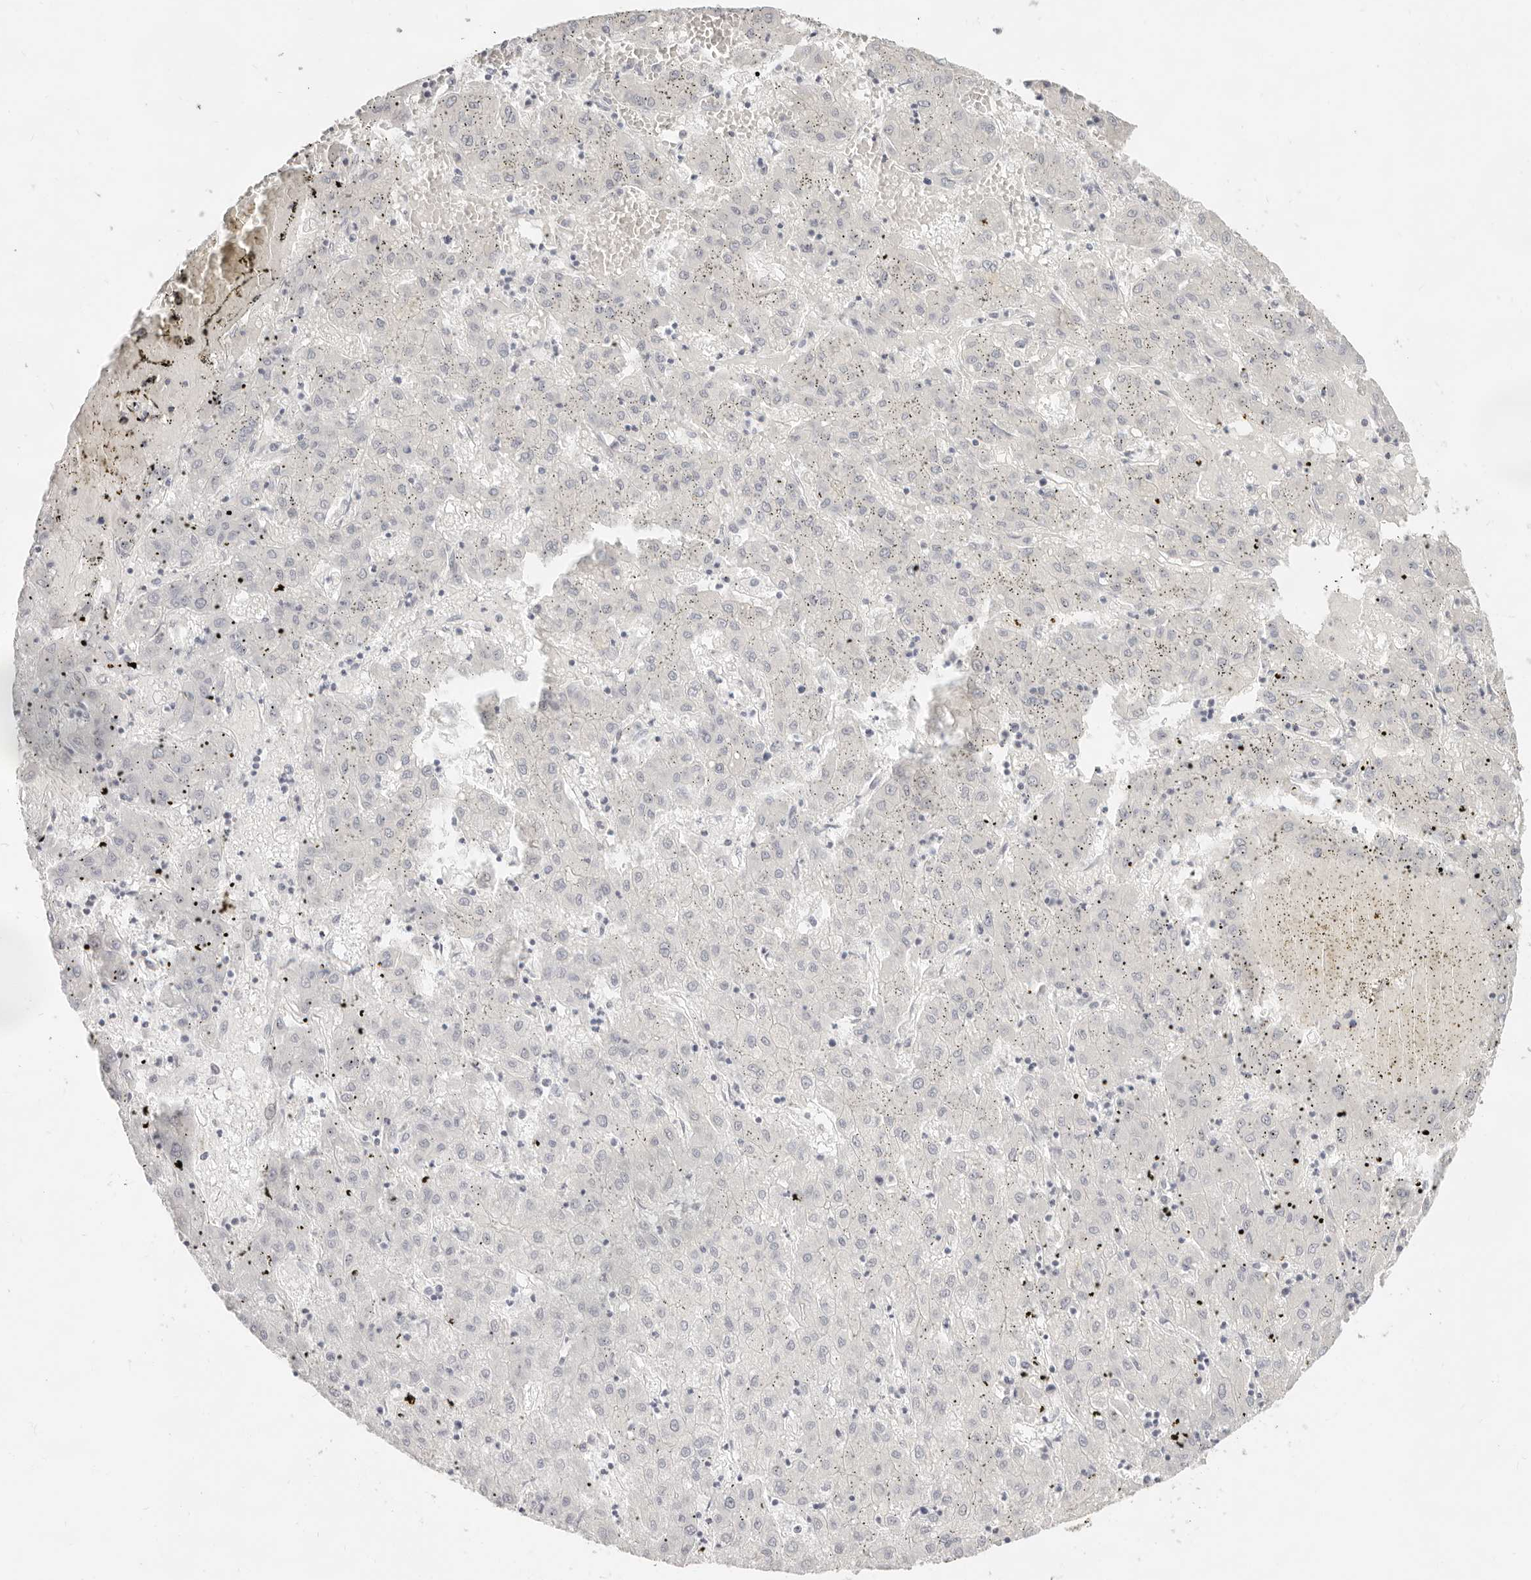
{"staining": {"intensity": "negative", "quantity": "none", "location": "none"}, "tissue": "liver cancer", "cell_type": "Tumor cells", "image_type": "cancer", "snomed": [{"axis": "morphology", "description": "Carcinoma, Hepatocellular, NOS"}, {"axis": "topography", "description": "Liver"}], "caption": "IHC of human hepatocellular carcinoma (liver) displays no expression in tumor cells.", "gene": "EPCAM", "patient": {"sex": "male", "age": 72}}